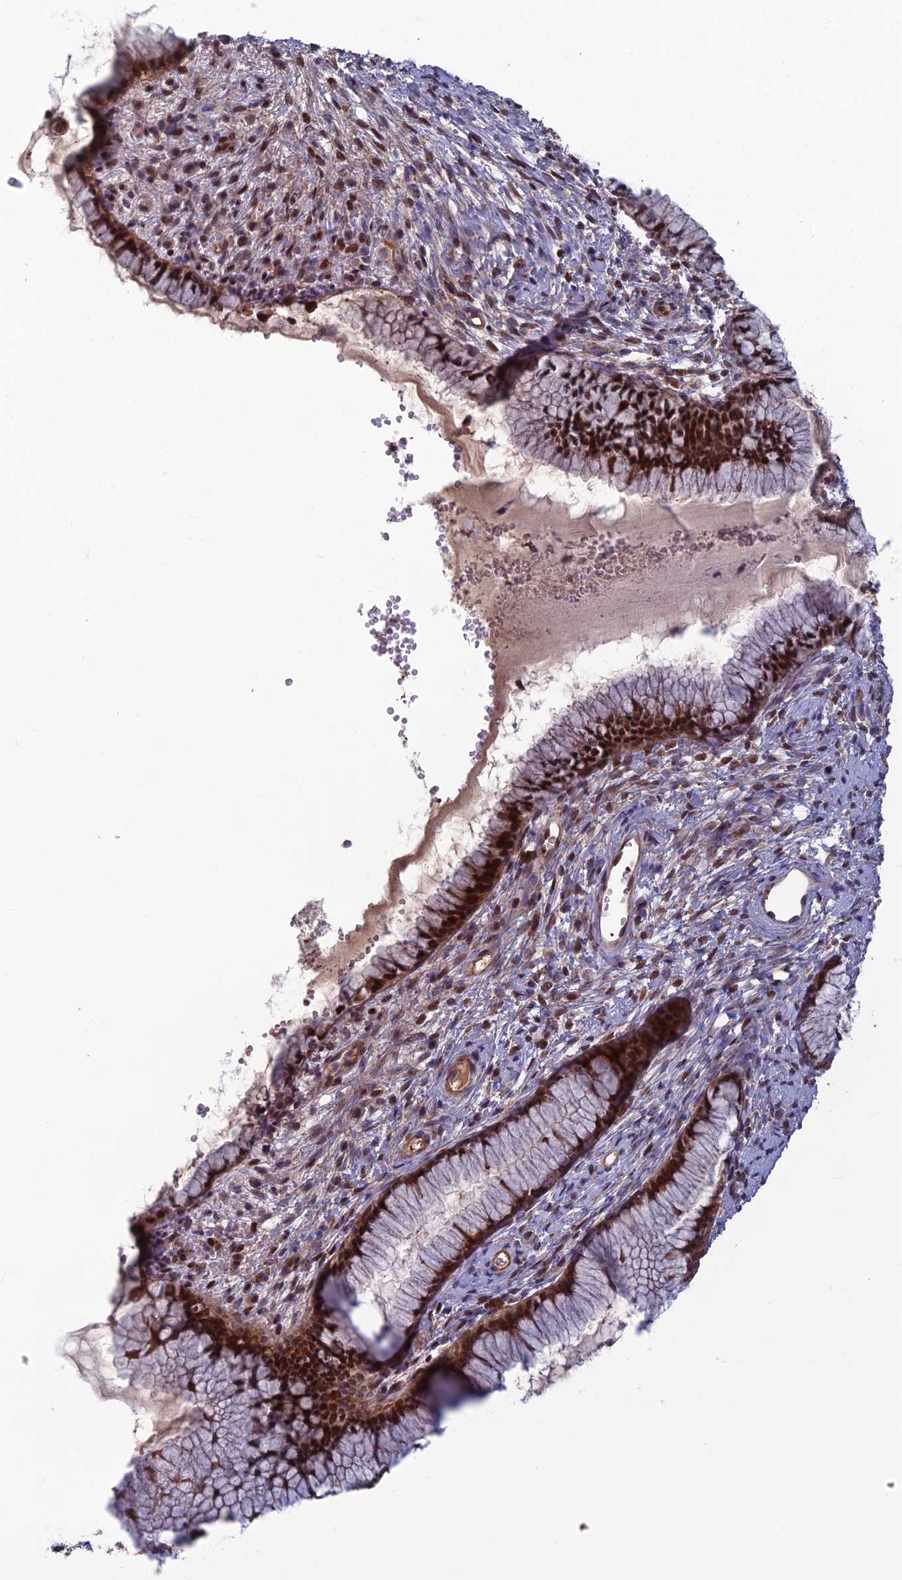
{"staining": {"intensity": "moderate", "quantity": ">75%", "location": "cytoplasmic/membranous,nuclear"}, "tissue": "cervix", "cell_type": "Glandular cells", "image_type": "normal", "snomed": [{"axis": "morphology", "description": "Normal tissue, NOS"}, {"axis": "topography", "description": "Cervix"}], "caption": "Protein staining of normal cervix exhibits moderate cytoplasmic/membranous,nuclear staining in approximately >75% of glandular cells. The protein is shown in brown color, while the nuclei are stained blue.", "gene": "CCDC183", "patient": {"sex": "female", "age": 42}}